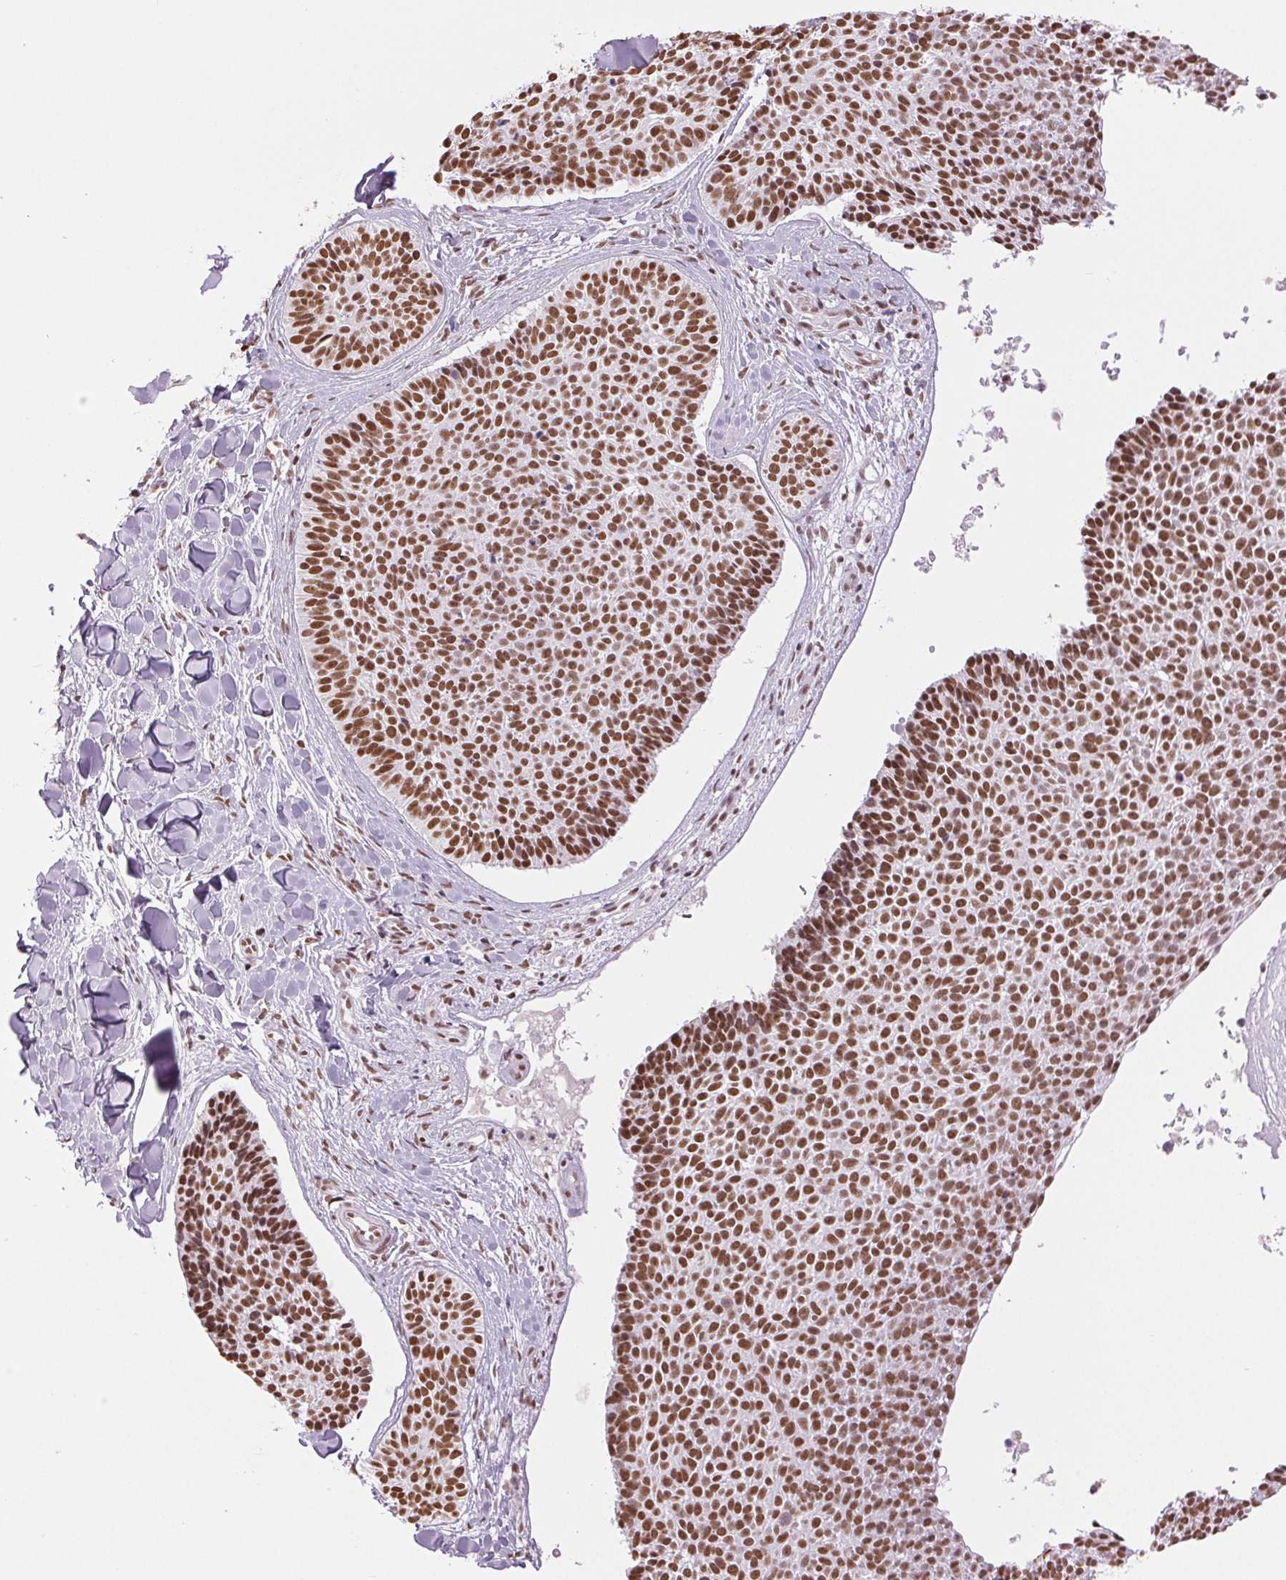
{"staining": {"intensity": "moderate", "quantity": ">75%", "location": "nuclear"}, "tissue": "skin cancer", "cell_type": "Tumor cells", "image_type": "cancer", "snomed": [{"axis": "morphology", "description": "Basal cell carcinoma"}, {"axis": "topography", "description": "Skin"}], "caption": "Approximately >75% of tumor cells in skin cancer (basal cell carcinoma) show moderate nuclear protein staining as visualized by brown immunohistochemical staining.", "gene": "ZFR2", "patient": {"sex": "male", "age": 82}}